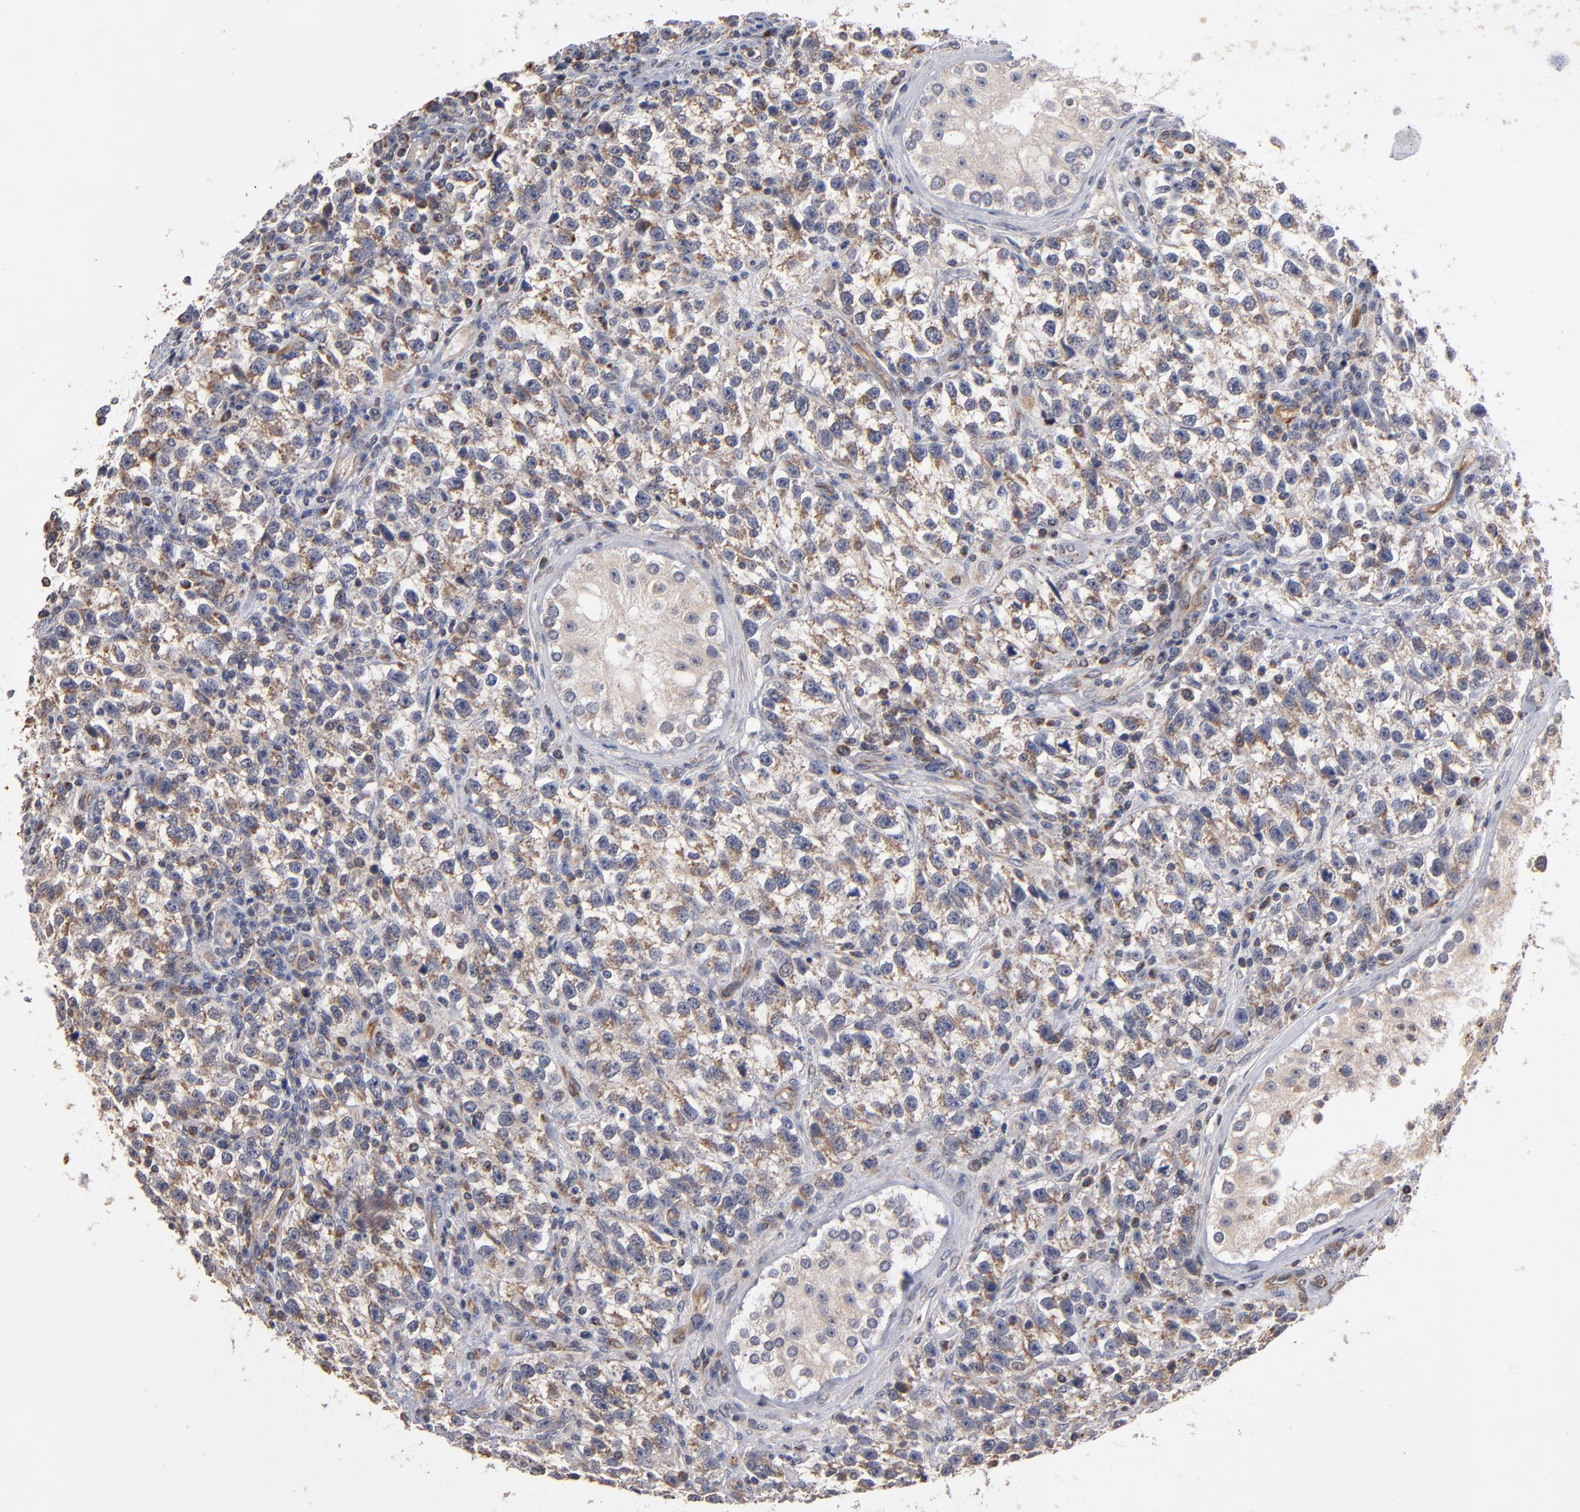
{"staining": {"intensity": "weak", "quantity": ">75%", "location": "cytoplasmic/membranous"}, "tissue": "testis cancer", "cell_type": "Tumor cells", "image_type": "cancer", "snomed": [{"axis": "morphology", "description": "Seminoma, NOS"}, {"axis": "topography", "description": "Testis"}], "caption": "Tumor cells reveal low levels of weak cytoplasmic/membranous staining in approximately >75% of cells in testis cancer.", "gene": "MIPOL1", "patient": {"sex": "male", "age": 38}}